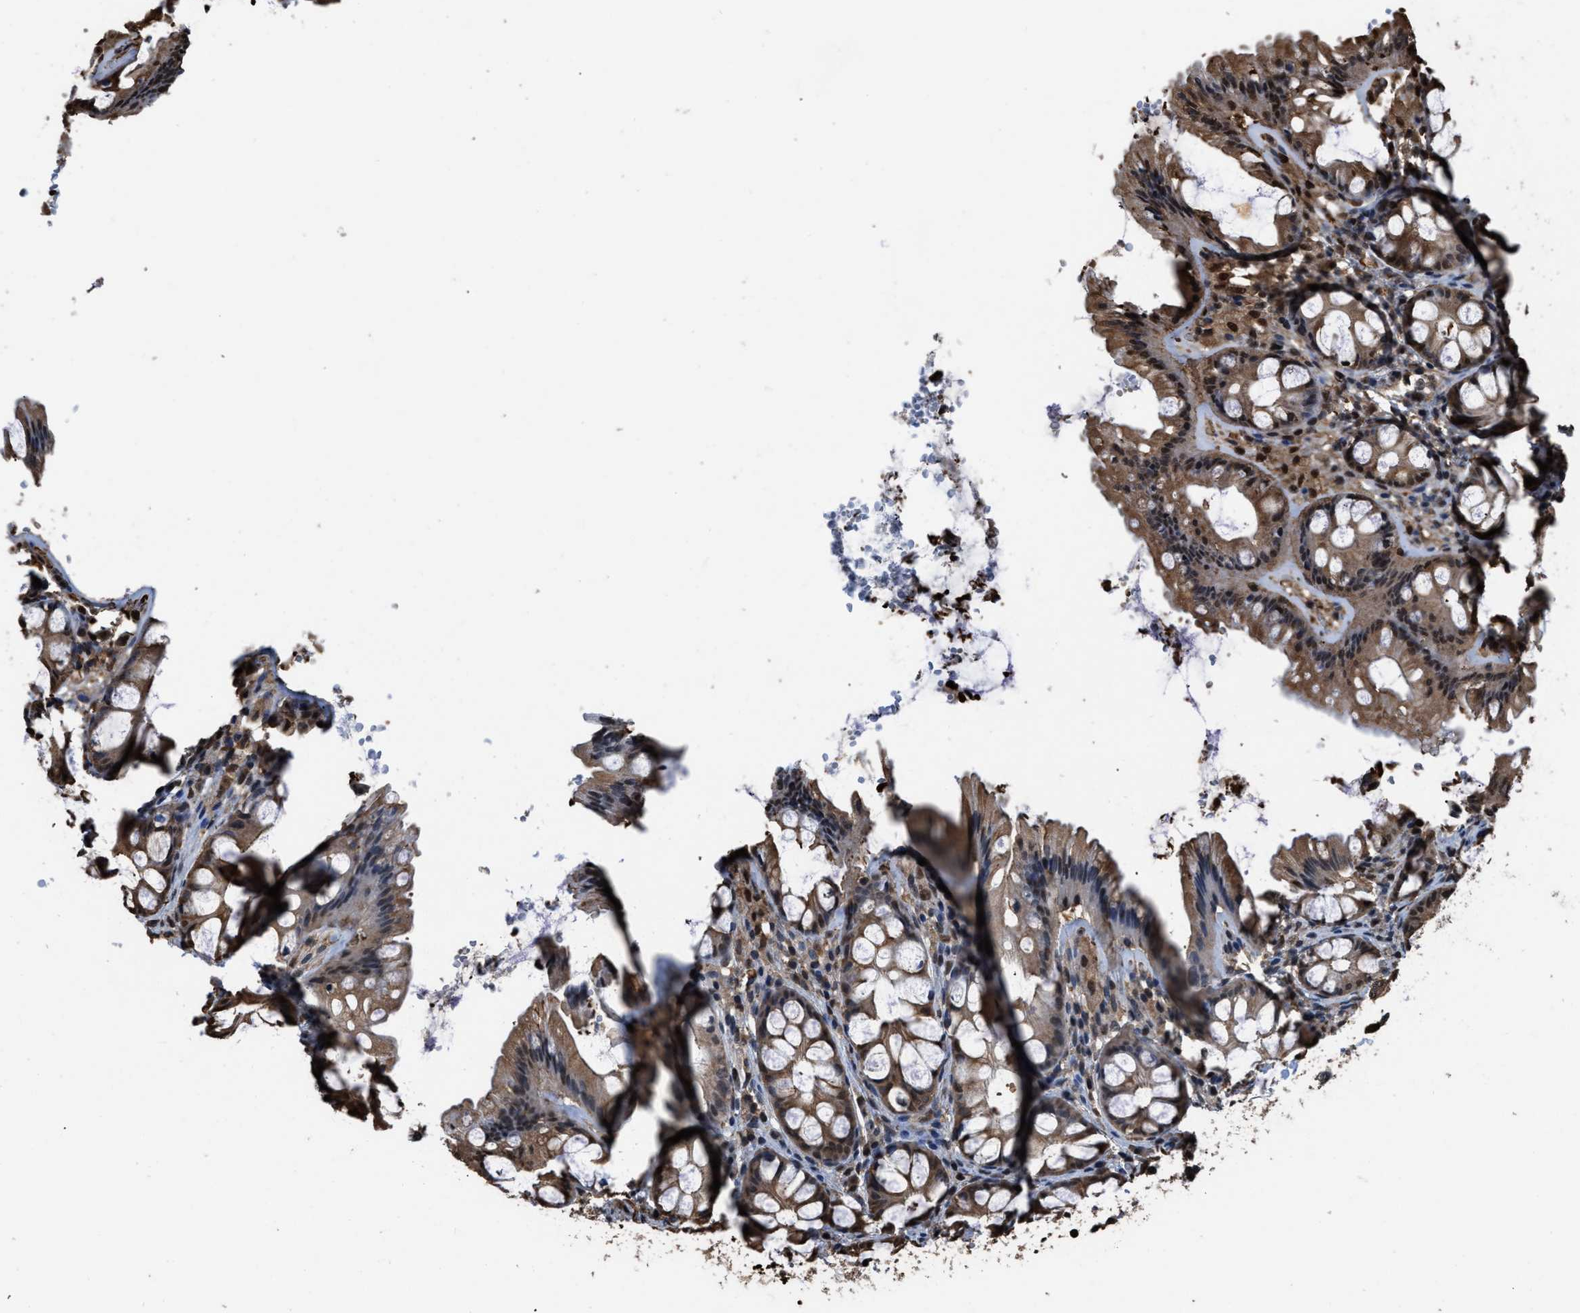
{"staining": {"intensity": "moderate", "quantity": ">75%", "location": "nuclear"}, "tissue": "colon", "cell_type": "Endothelial cells", "image_type": "normal", "snomed": [{"axis": "morphology", "description": "Normal tissue, NOS"}, {"axis": "topography", "description": "Colon"}], "caption": "Immunohistochemistry image of unremarkable colon stained for a protein (brown), which demonstrates medium levels of moderate nuclear positivity in approximately >75% of endothelial cells.", "gene": "FNTA", "patient": {"sex": "male", "age": 47}}